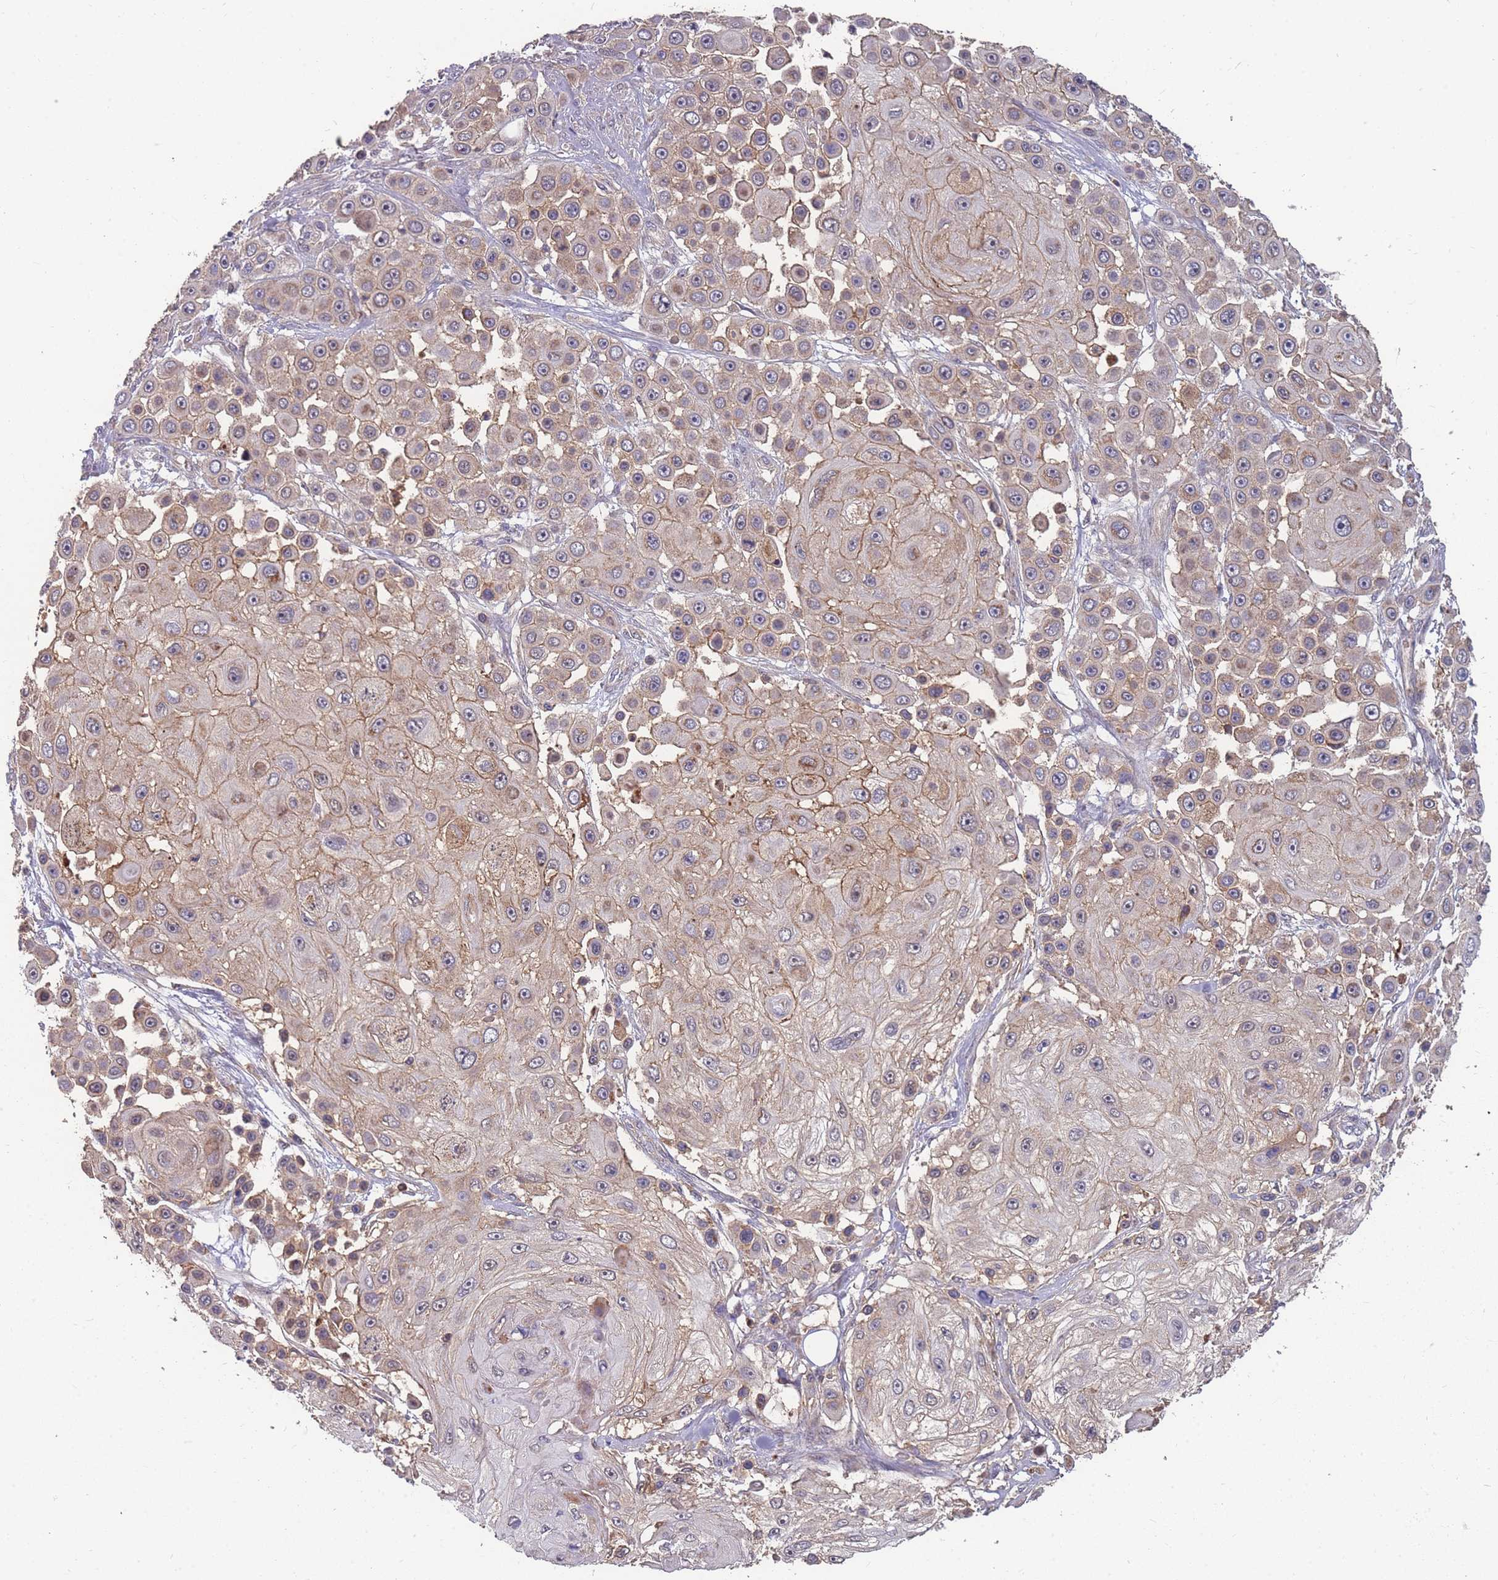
{"staining": {"intensity": "moderate", "quantity": "<25%", "location": "cytoplasmic/membranous"}, "tissue": "skin cancer", "cell_type": "Tumor cells", "image_type": "cancer", "snomed": [{"axis": "morphology", "description": "Squamous cell carcinoma, NOS"}, {"axis": "topography", "description": "Skin"}], "caption": "DAB immunohistochemical staining of human skin cancer (squamous cell carcinoma) shows moderate cytoplasmic/membranous protein positivity in approximately <25% of tumor cells.", "gene": "SLC35B4", "patient": {"sex": "male", "age": 67}}